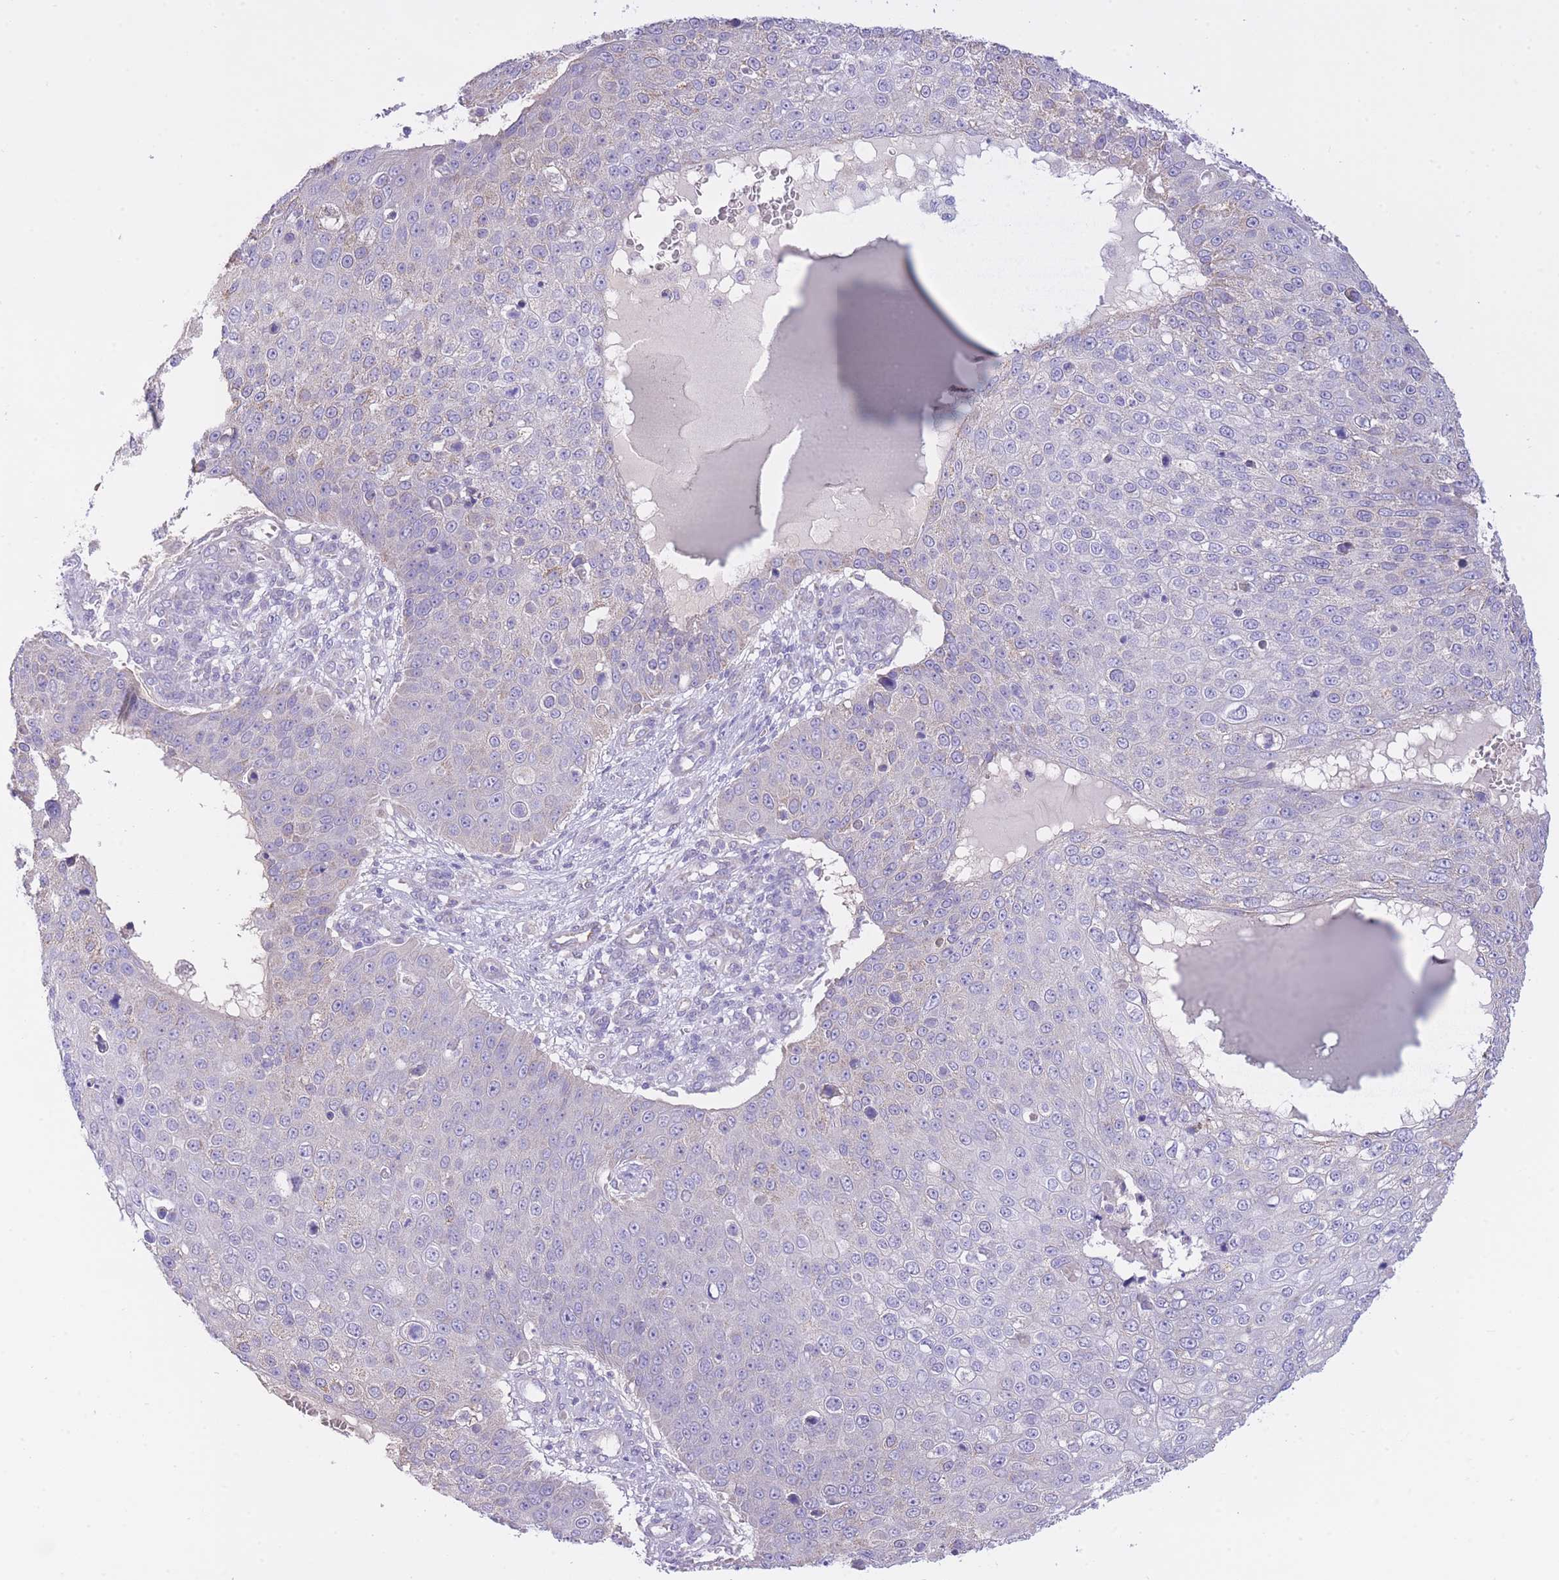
{"staining": {"intensity": "negative", "quantity": "none", "location": "none"}, "tissue": "skin cancer", "cell_type": "Tumor cells", "image_type": "cancer", "snomed": [{"axis": "morphology", "description": "Squamous cell carcinoma, NOS"}, {"axis": "topography", "description": "Skin"}], "caption": "Tumor cells show no significant positivity in squamous cell carcinoma (skin).", "gene": "PGM1", "patient": {"sex": "male", "age": 71}}